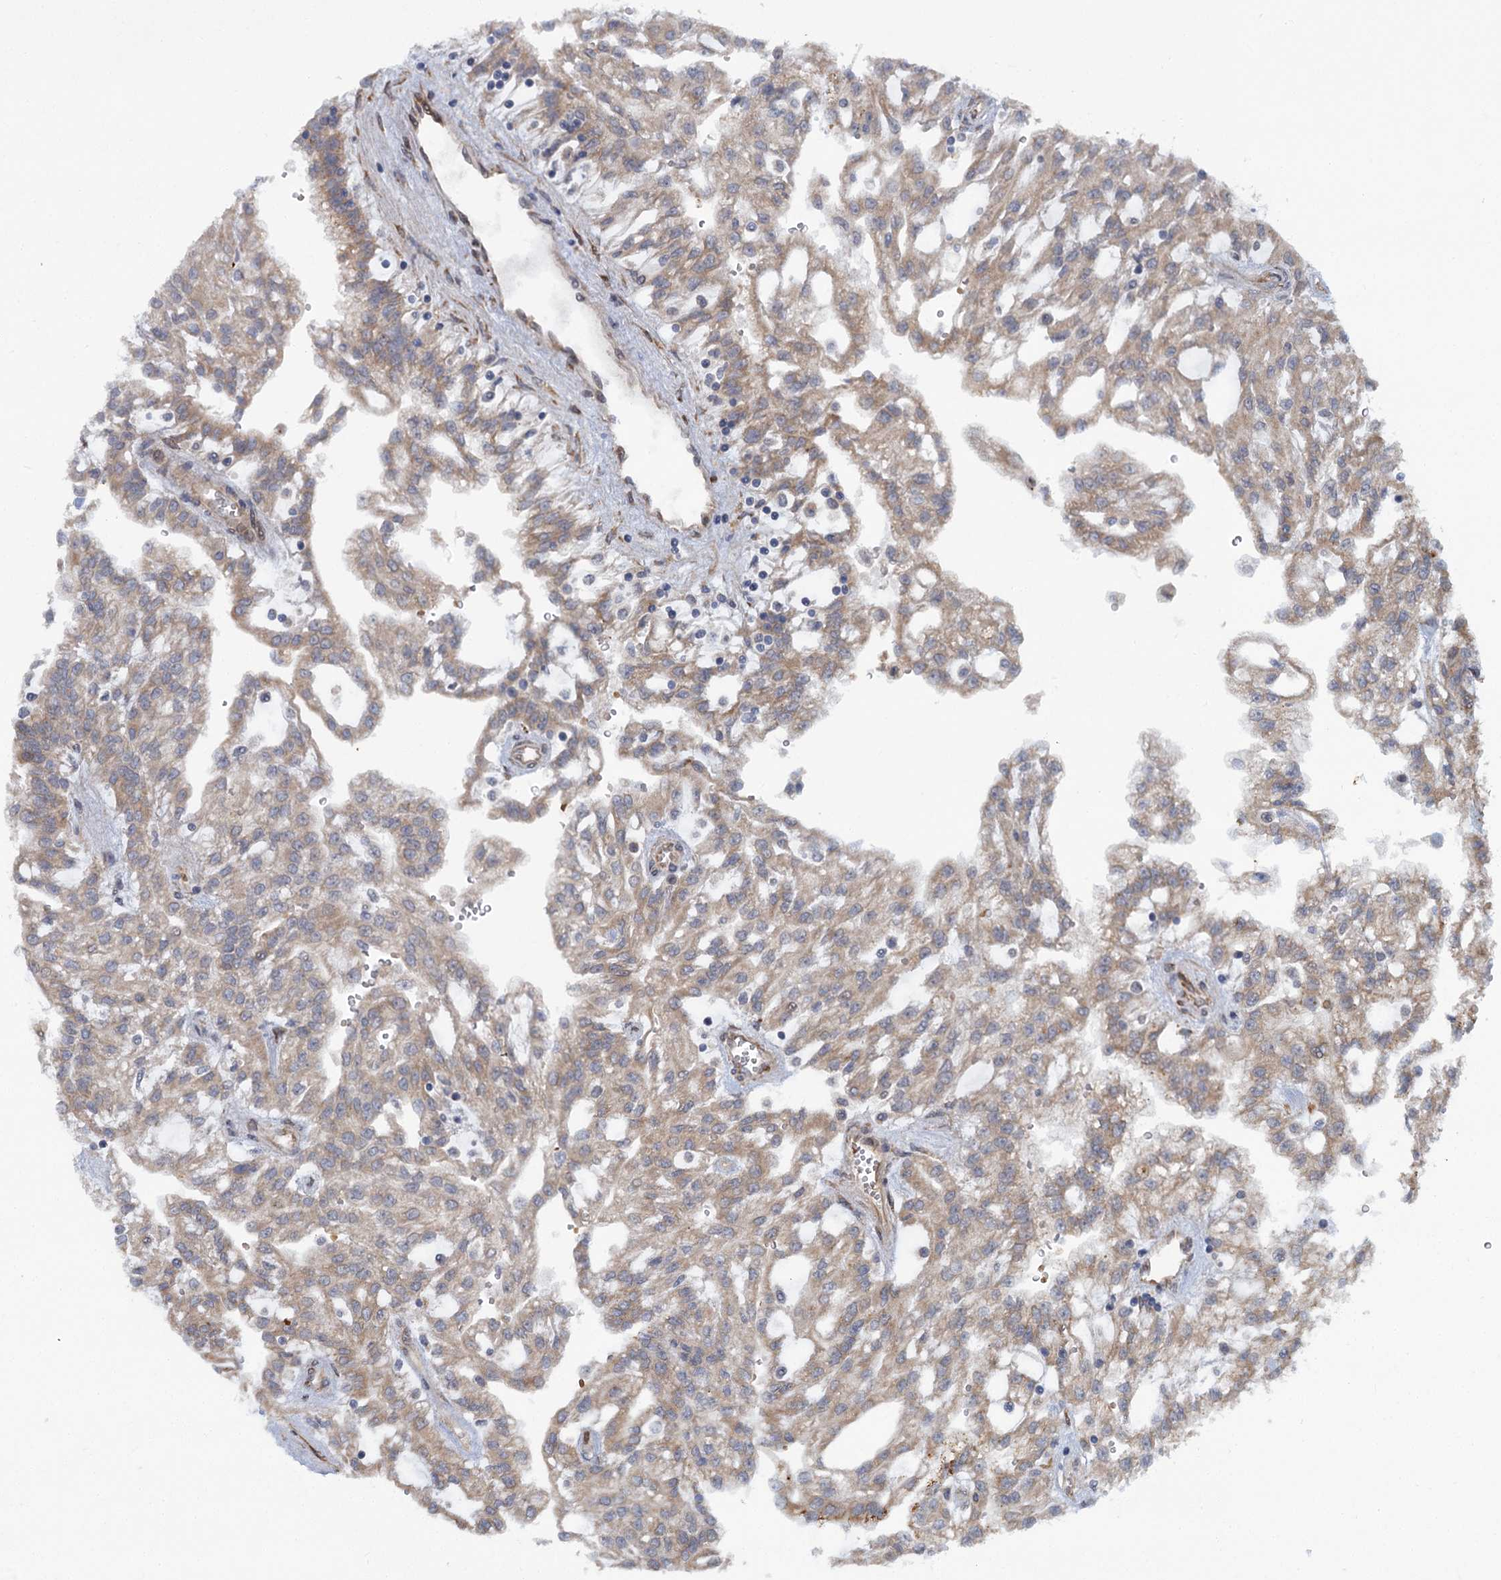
{"staining": {"intensity": "weak", "quantity": ">75%", "location": "cytoplasmic/membranous"}, "tissue": "renal cancer", "cell_type": "Tumor cells", "image_type": "cancer", "snomed": [{"axis": "morphology", "description": "Adenocarcinoma, NOS"}, {"axis": "topography", "description": "Kidney"}], "caption": "IHC staining of renal adenocarcinoma, which exhibits low levels of weak cytoplasmic/membranous positivity in approximately >75% of tumor cells indicating weak cytoplasmic/membranous protein staining. The staining was performed using DAB (3,3'-diaminobenzidine) (brown) for protein detection and nuclei were counterstained in hematoxylin (blue).", "gene": "APBA2", "patient": {"sex": "male", "age": 63}}